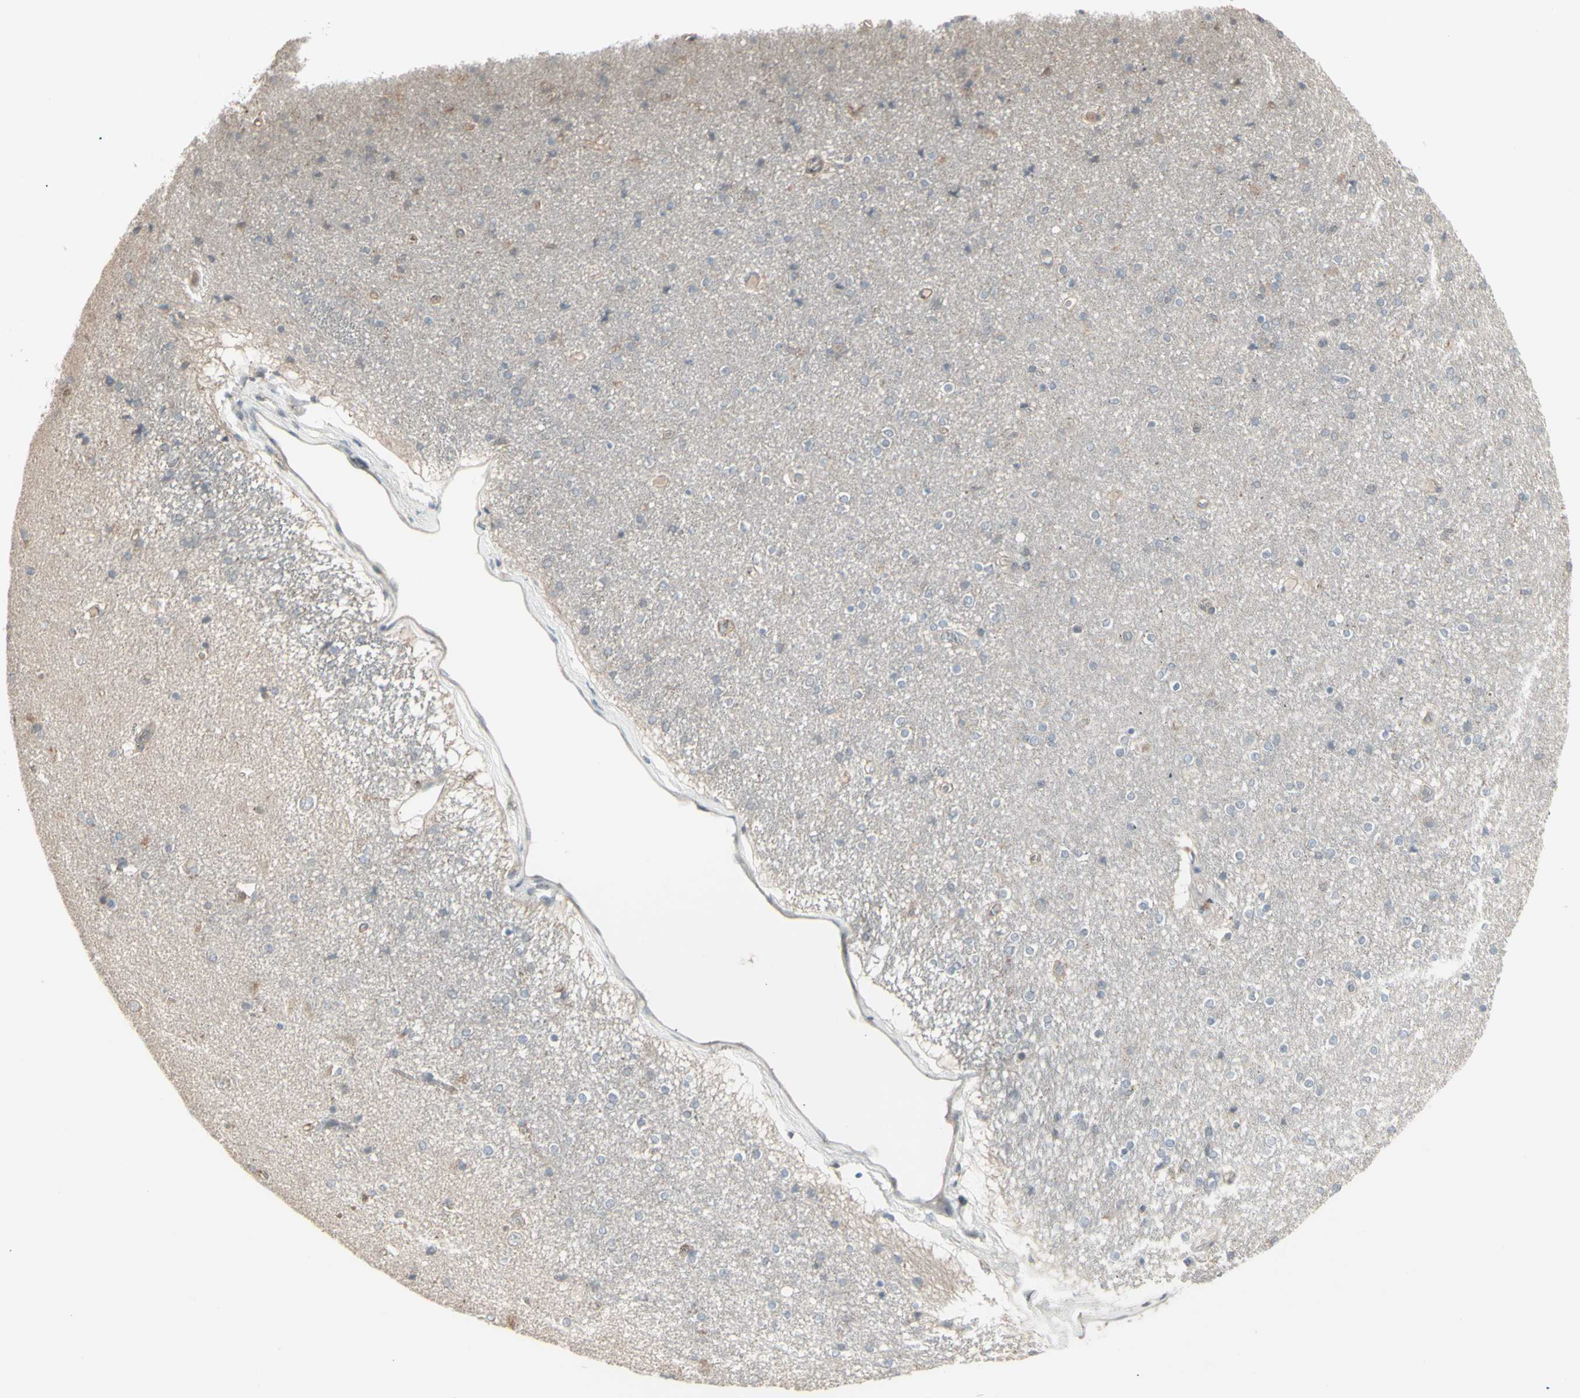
{"staining": {"intensity": "negative", "quantity": "none", "location": "none"}, "tissue": "caudate", "cell_type": "Glial cells", "image_type": "normal", "snomed": [{"axis": "morphology", "description": "Normal tissue, NOS"}, {"axis": "topography", "description": "Lateral ventricle wall"}], "caption": "Immunohistochemistry (IHC) histopathology image of normal caudate: human caudate stained with DAB (3,3'-diaminobenzidine) displays no significant protein staining in glial cells.", "gene": "CSK", "patient": {"sex": "female", "age": 54}}